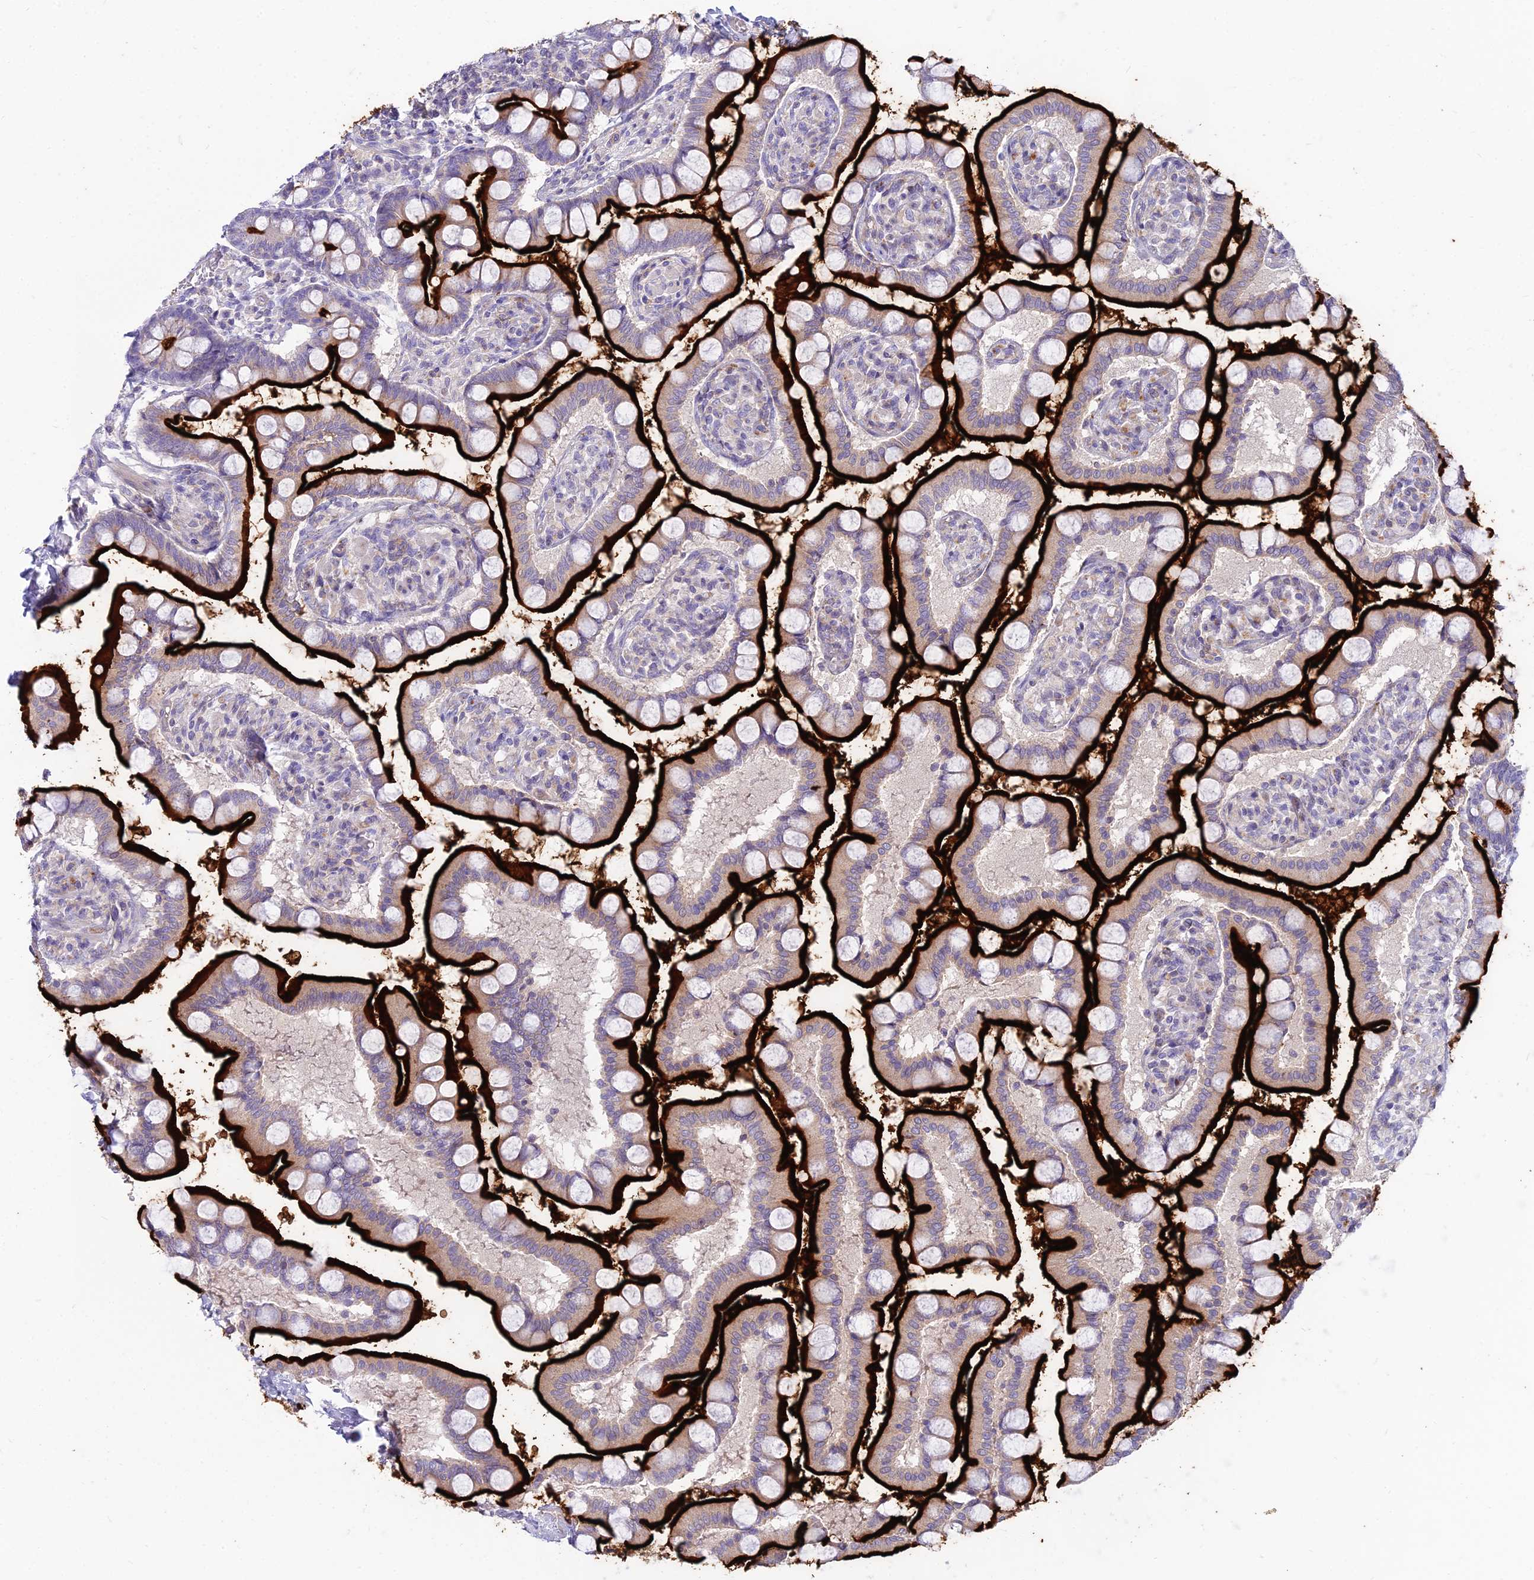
{"staining": {"intensity": "strong", "quantity": ">75%", "location": "cytoplasmic/membranous"}, "tissue": "small intestine", "cell_type": "Glandular cells", "image_type": "normal", "snomed": [{"axis": "morphology", "description": "Normal tissue, NOS"}, {"axis": "topography", "description": "Small intestine"}], "caption": "This photomicrograph demonstrates immunohistochemistry staining of benign human small intestine, with high strong cytoplasmic/membranous staining in approximately >75% of glandular cells.", "gene": "SMIM24", "patient": {"sex": "male", "age": 41}}